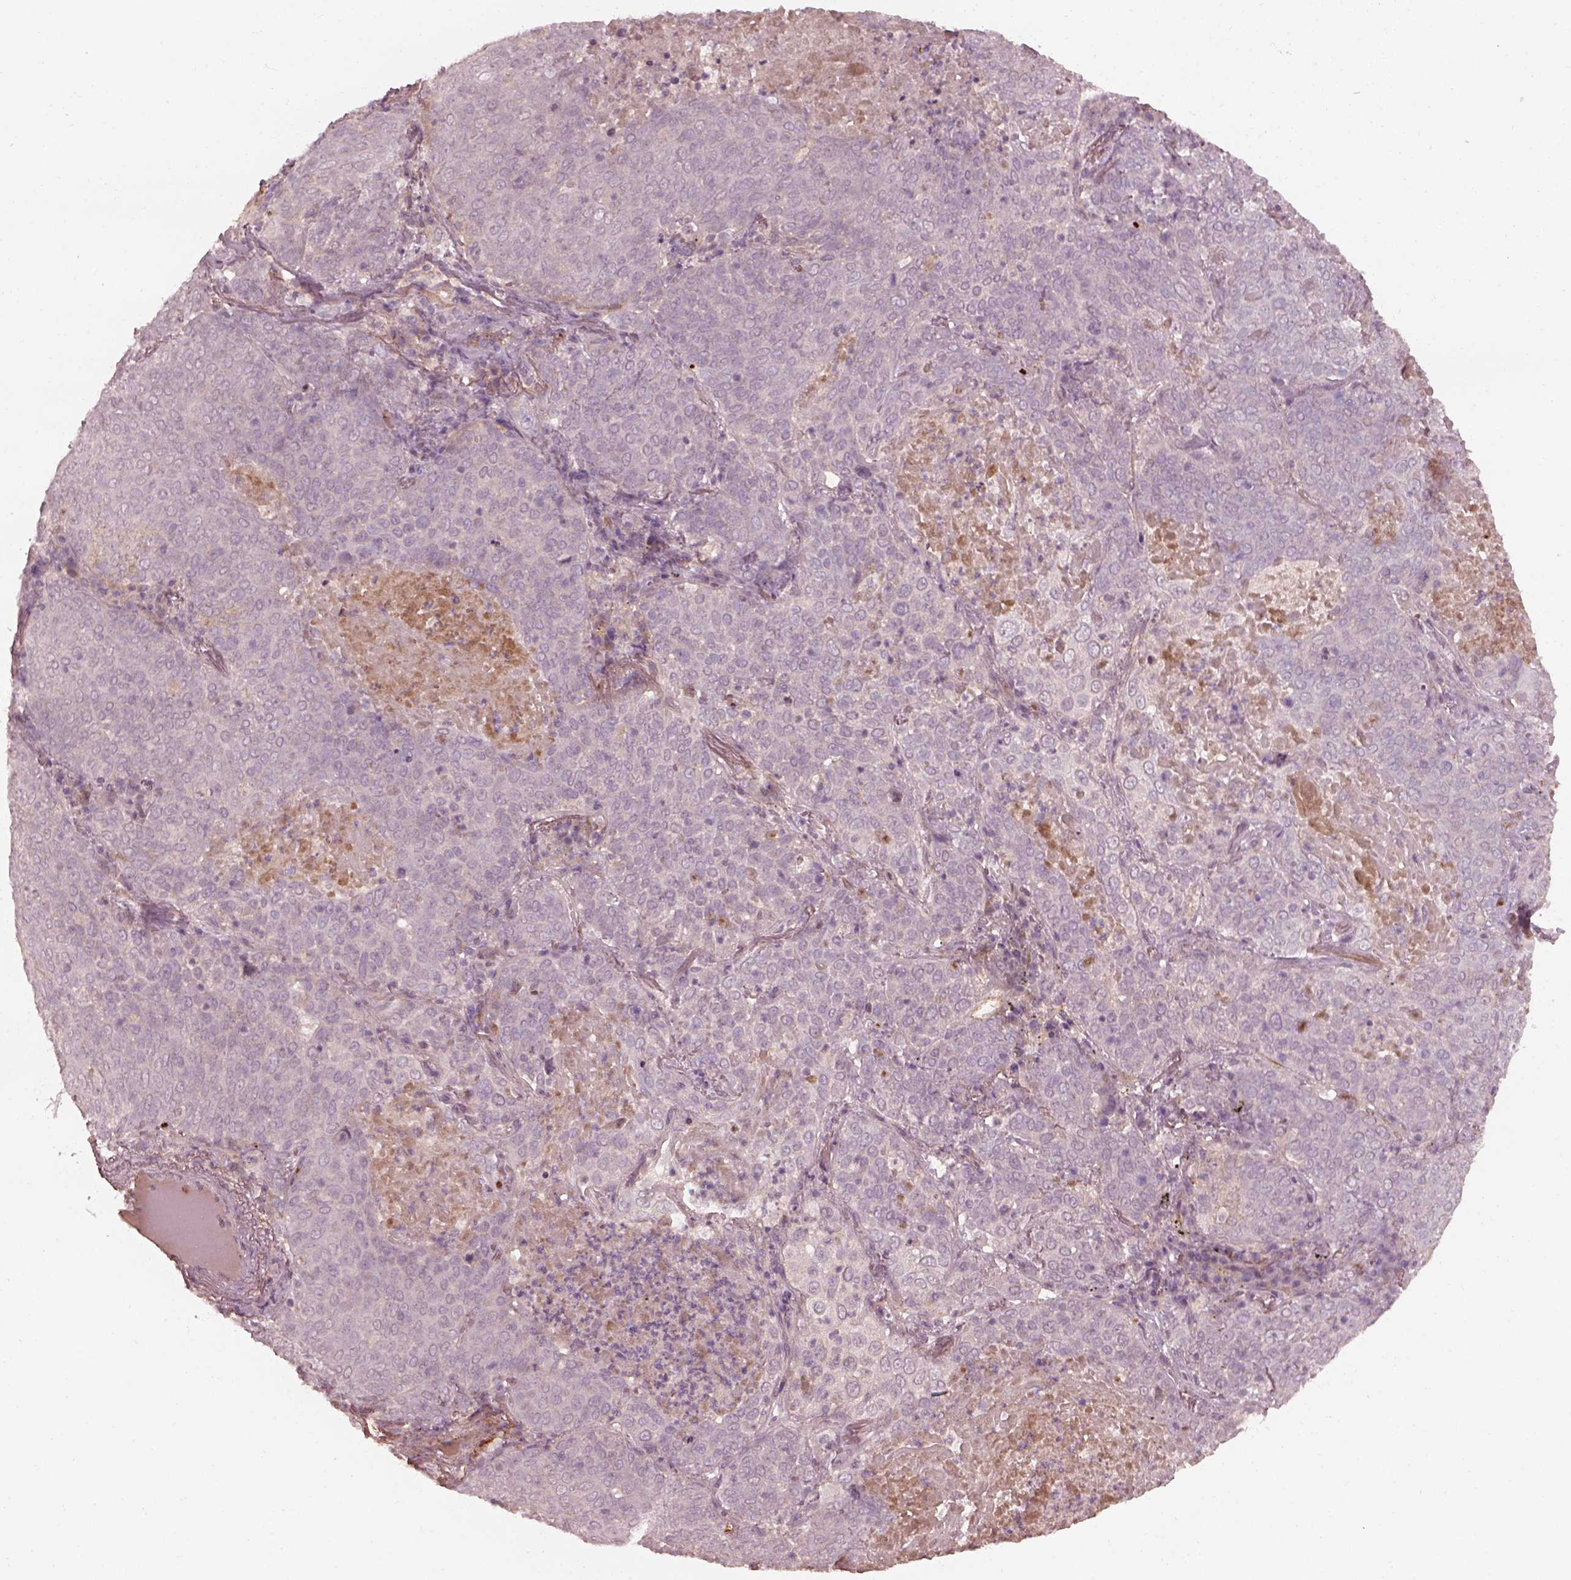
{"staining": {"intensity": "negative", "quantity": "none", "location": "none"}, "tissue": "lung cancer", "cell_type": "Tumor cells", "image_type": "cancer", "snomed": [{"axis": "morphology", "description": "Squamous cell carcinoma, NOS"}, {"axis": "topography", "description": "Lung"}], "caption": "Immunohistochemistry (IHC) of lung cancer displays no staining in tumor cells.", "gene": "EFEMP1", "patient": {"sex": "male", "age": 82}}